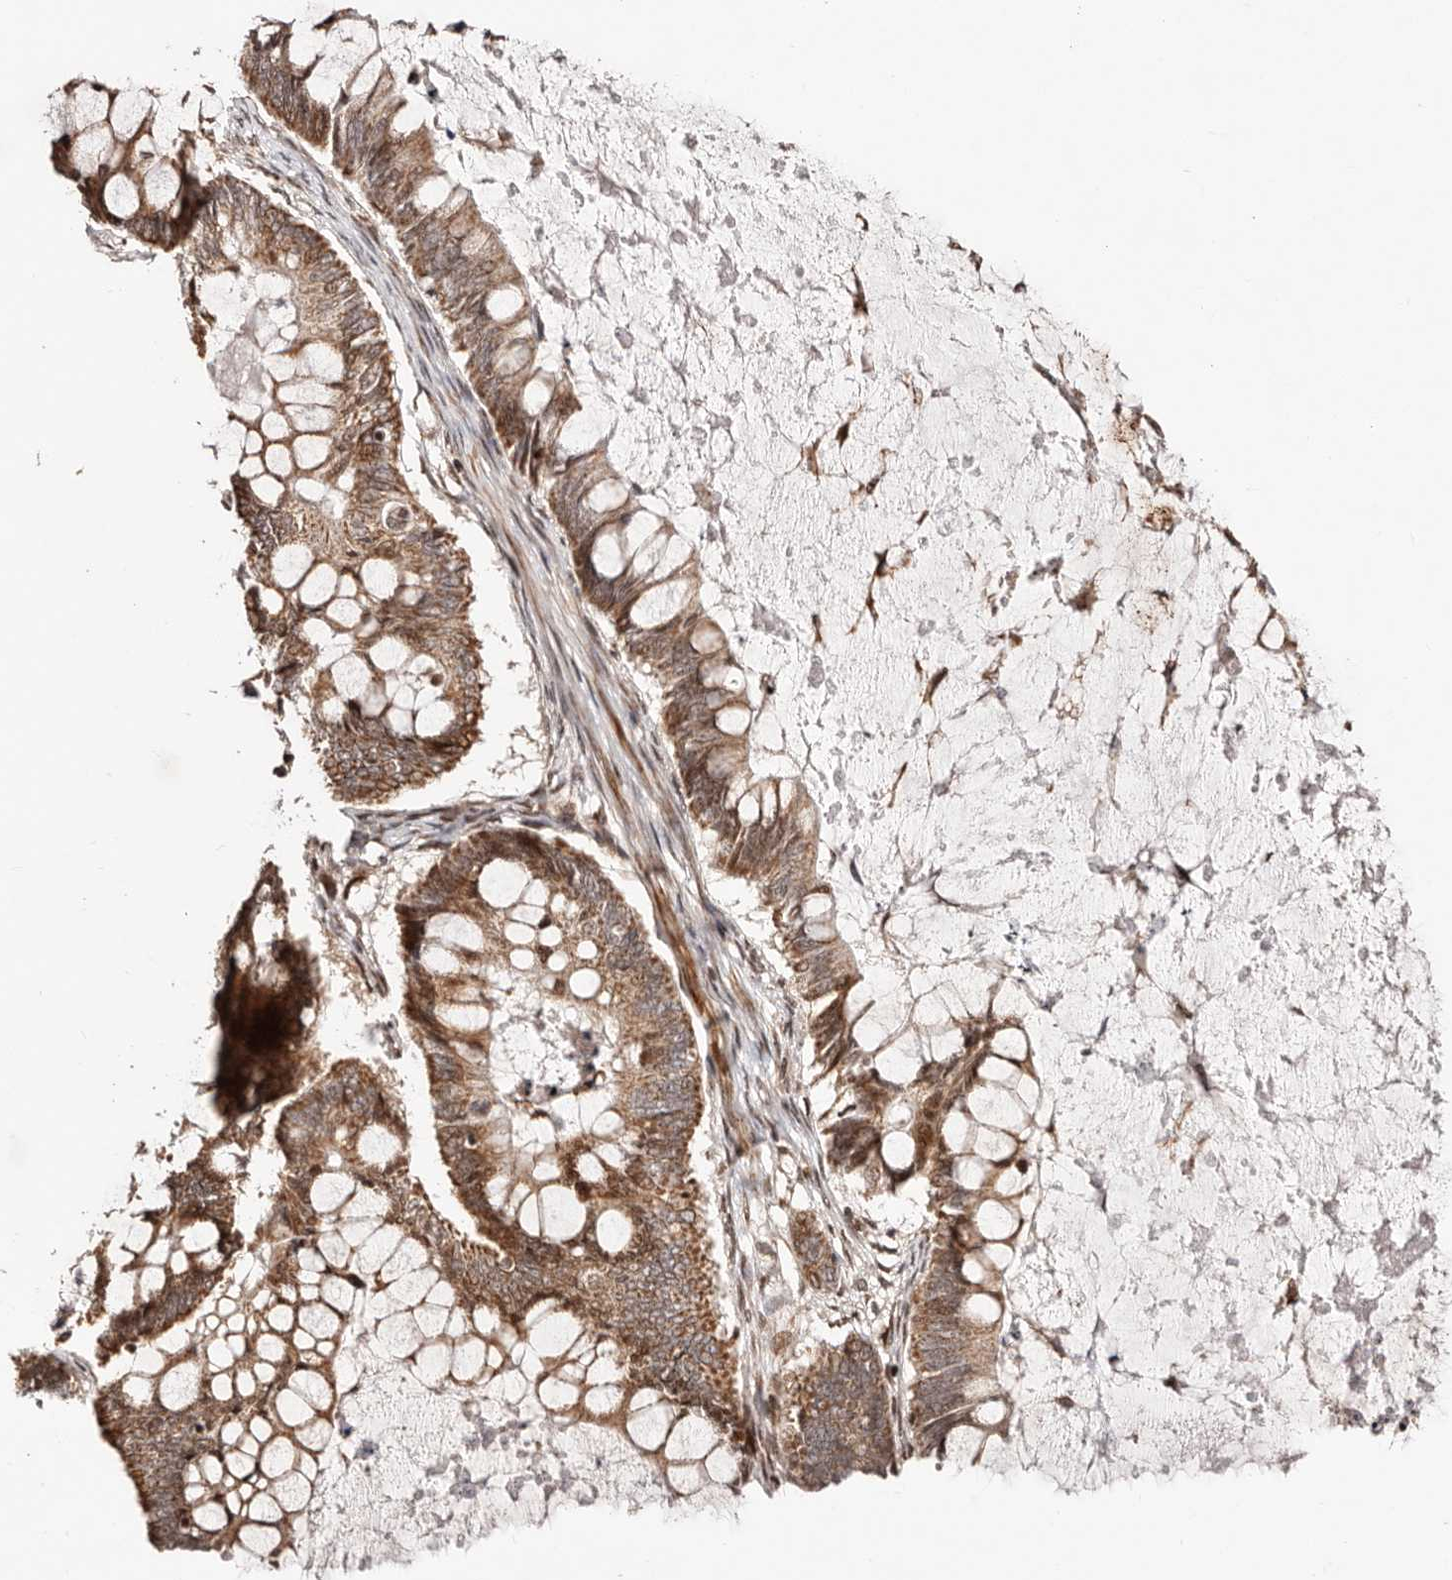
{"staining": {"intensity": "moderate", "quantity": ">75%", "location": "cytoplasmic/membranous"}, "tissue": "ovarian cancer", "cell_type": "Tumor cells", "image_type": "cancer", "snomed": [{"axis": "morphology", "description": "Cystadenocarcinoma, mucinous, NOS"}, {"axis": "topography", "description": "Ovary"}], "caption": "The photomicrograph shows staining of ovarian cancer (mucinous cystadenocarcinoma), revealing moderate cytoplasmic/membranous protein positivity (brown color) within tumor cells.", "gene": "HIVEP3", "patient": {"sex": "female", "age": 61}}